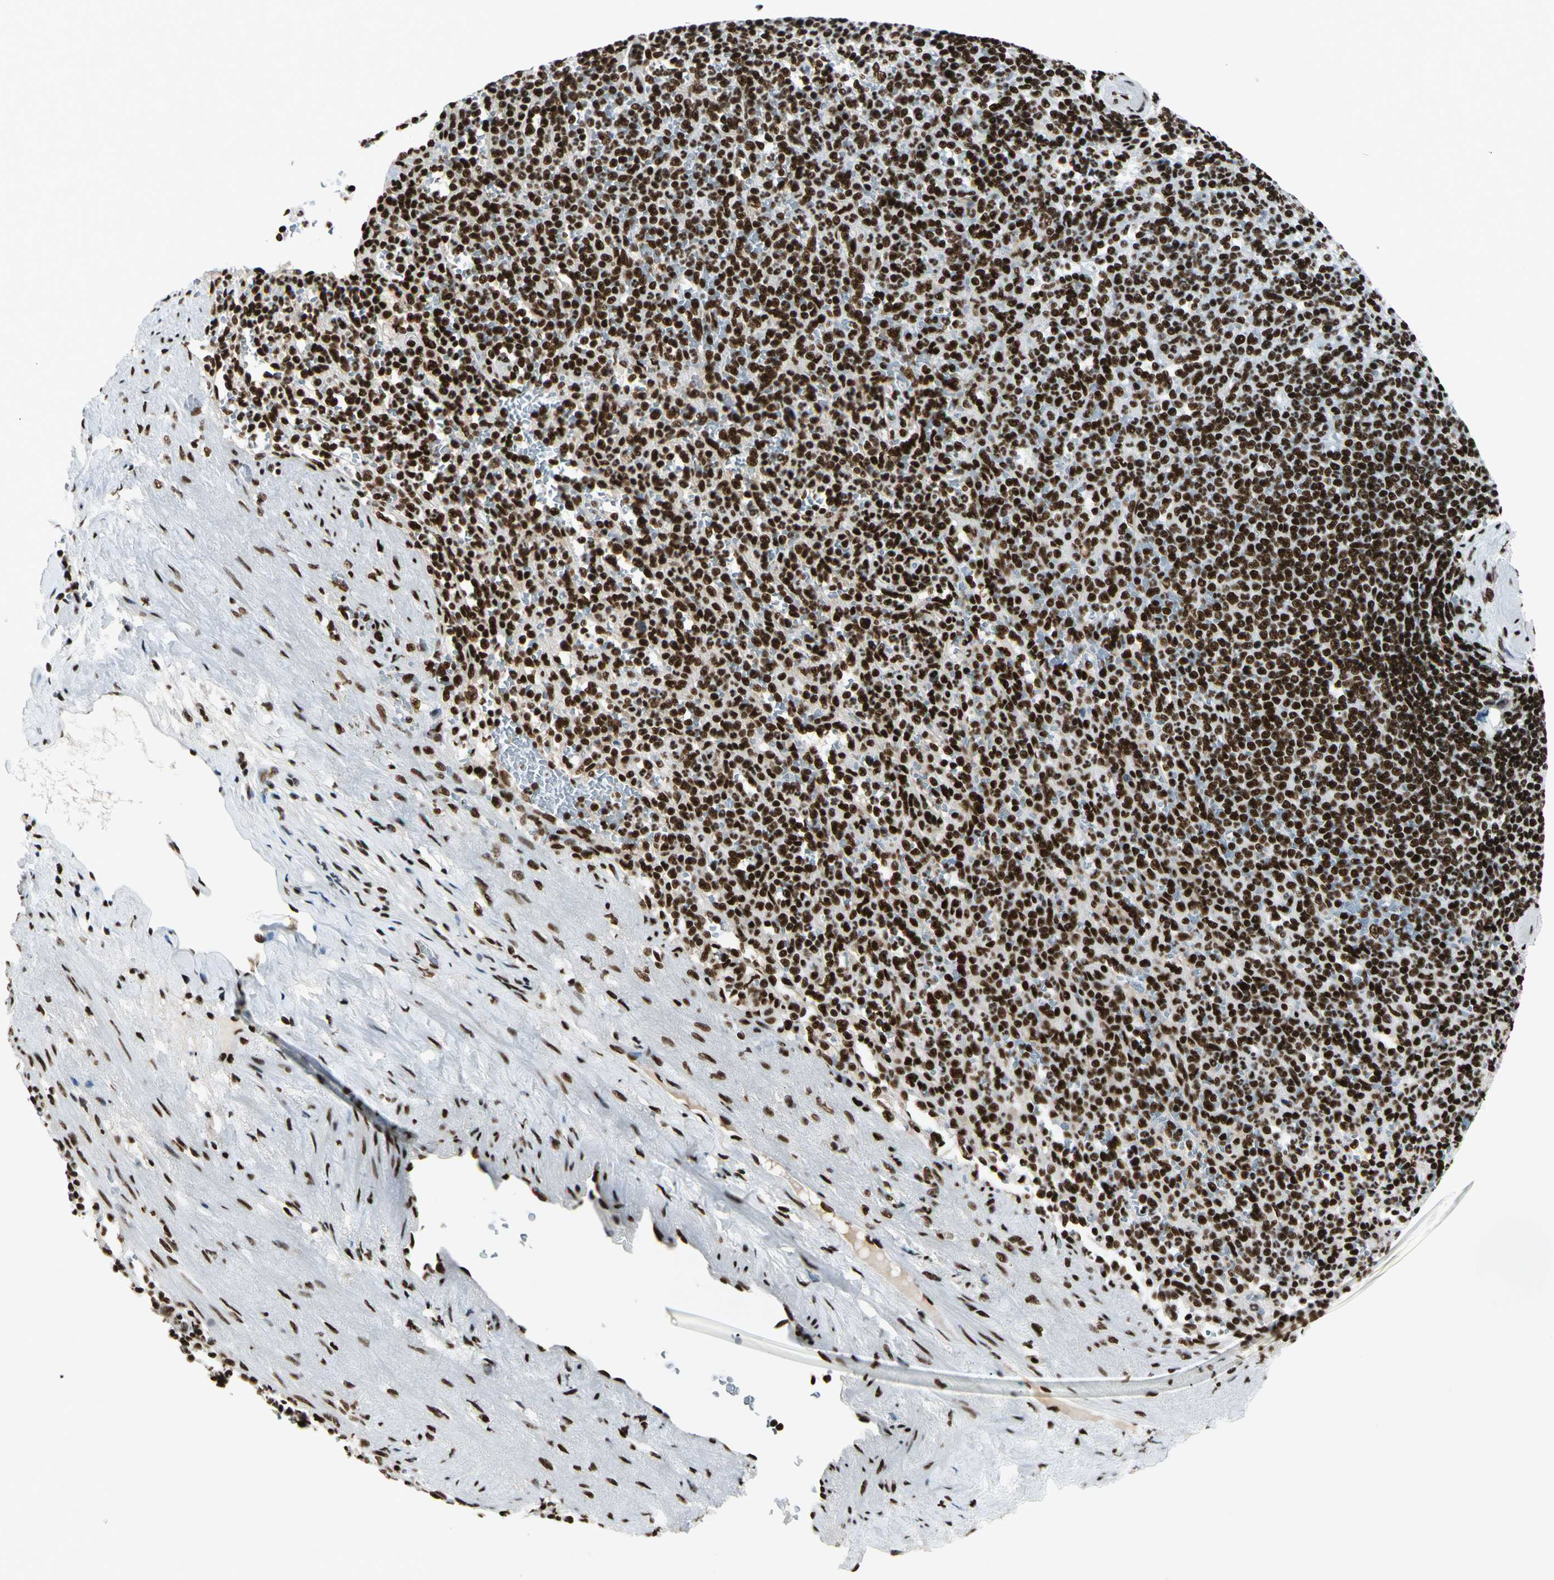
{"staining": {"intensity": "strong", "quantity": ">75%", "location": "nuclear"}, "tissue": "spleen", "cell_type": "Cells in red pulp", "image_type": "normal", "snomed": [{"axis": "morphology", "description": "Normal tissue, NOS"}, {"axis": "topography", "description": "Spleen"}], "caption": "IHC of benign human spleen shows high levels of strong nuclear expression in approximately >75% of cells in red pulp.", "gene": "CCAR1", "patient": {"sex": "female", "age": 74}}